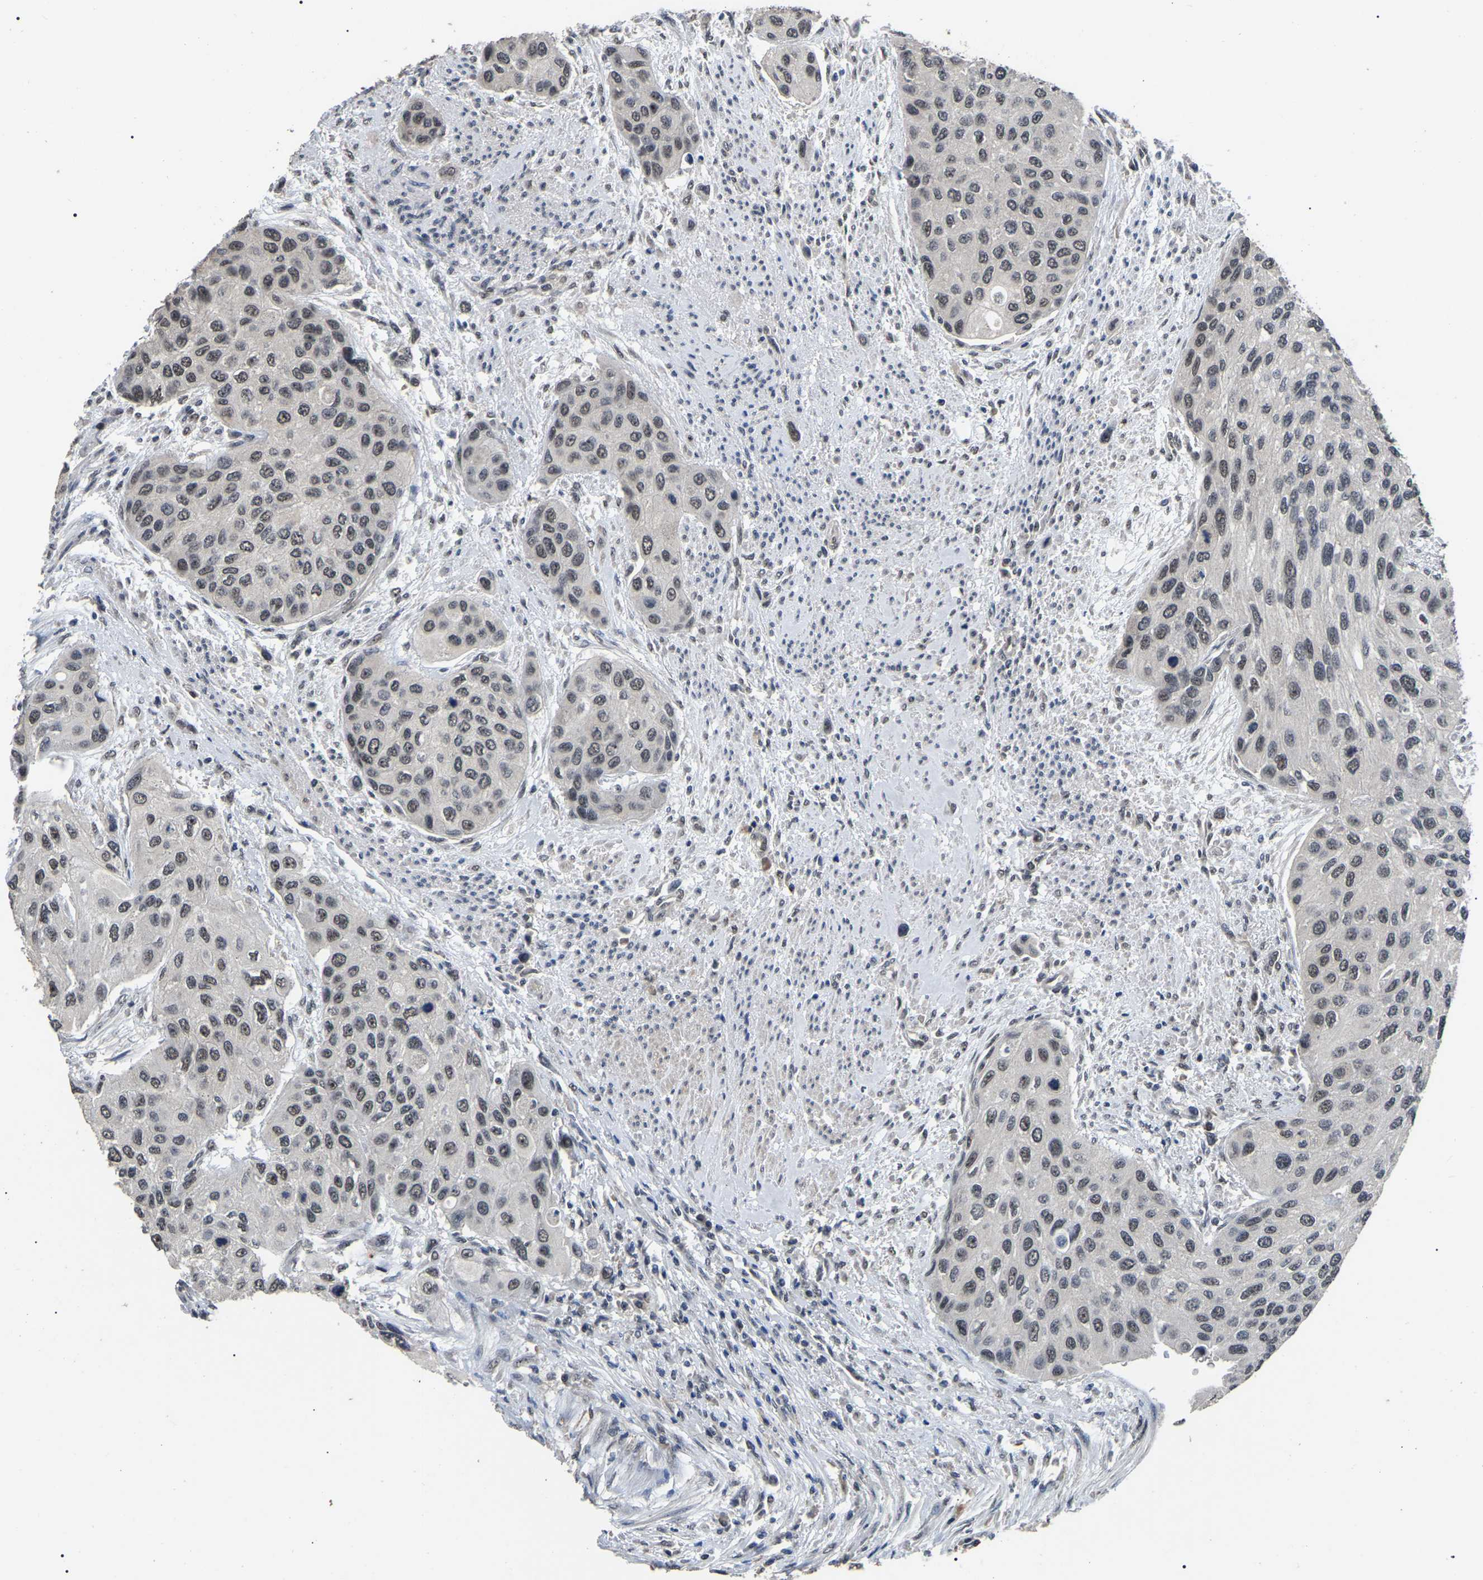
{"staining": {"intensity": "moderate", "quantity": ">75%", "location": "nuclear"}, "tissue": "urothelial cancer", "cell_type": "Tumor cells", "image_type": "cancer", "snomed": [{"axis": "morphology", "description": "Urothelial carcinoma, High grade"}, {"axis": "topography", "description": "Urinary bladder"}], "caption": "This micrograph demonstrates high-grade urothelial carcinoma stained with immunohistochemistry to label a protein in brown. The nuclear of tumor cells show moderate positivity for the protein. Nuclei are counter-stained blue.", "gene": "PPM1E", "patient": {"sex": "female", "age": 56}}